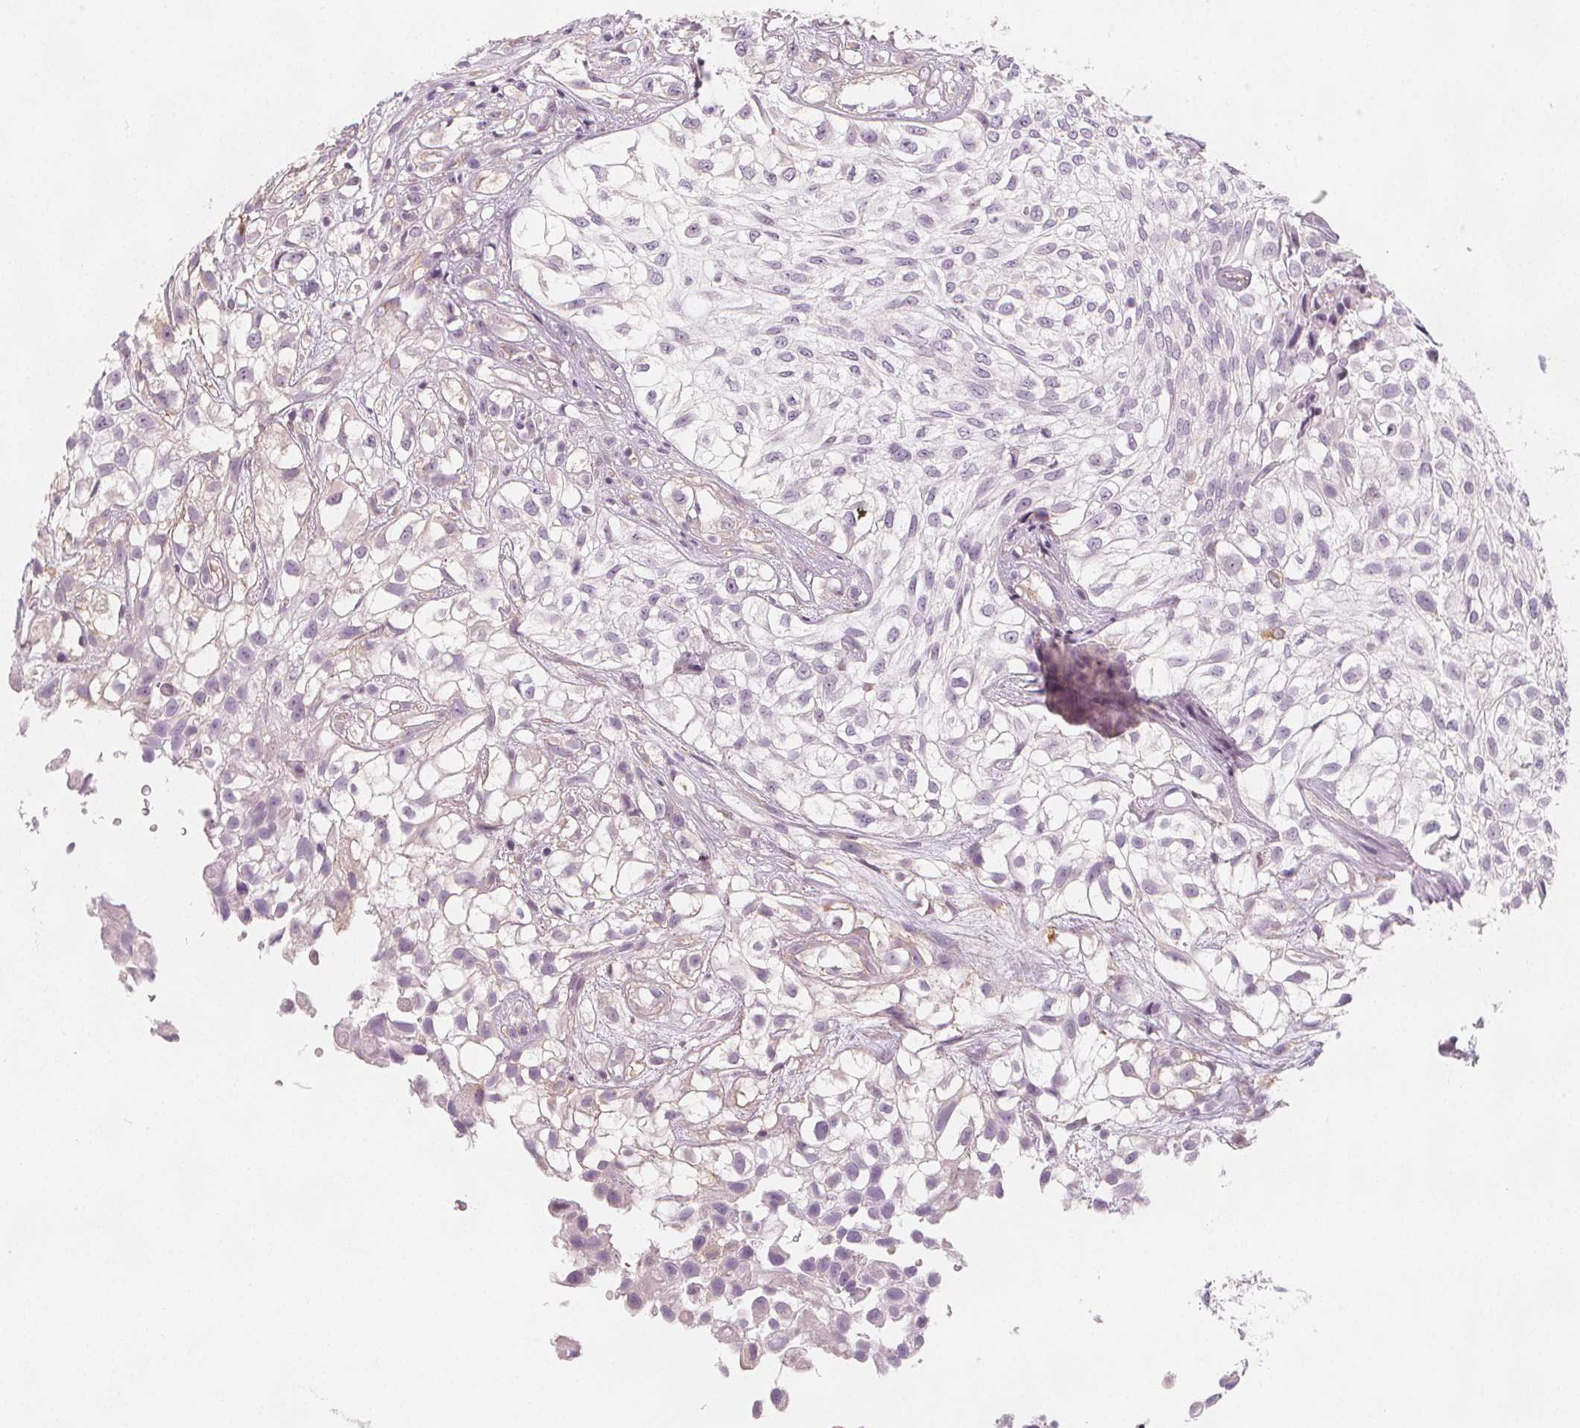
{"staining": {"intensity": "negative", "quantity": "none", "location": "none"}, "tissue": "urothelial cancer", "cell_type": "Tumor cells", "image_type": "cancer", "snomed": [{"axis": "morphology", "description": "Urothelial carcinoma, High grade"}, {"axis": "topography", "description": "Urinary bladder"}], "caption": "Immunohistochemical staining of high-grade urothelial carcinoma shows no significant positivity in tumor cells.", "gene": "MAP1A", "patient": {"sex": "male", "age": 56}}